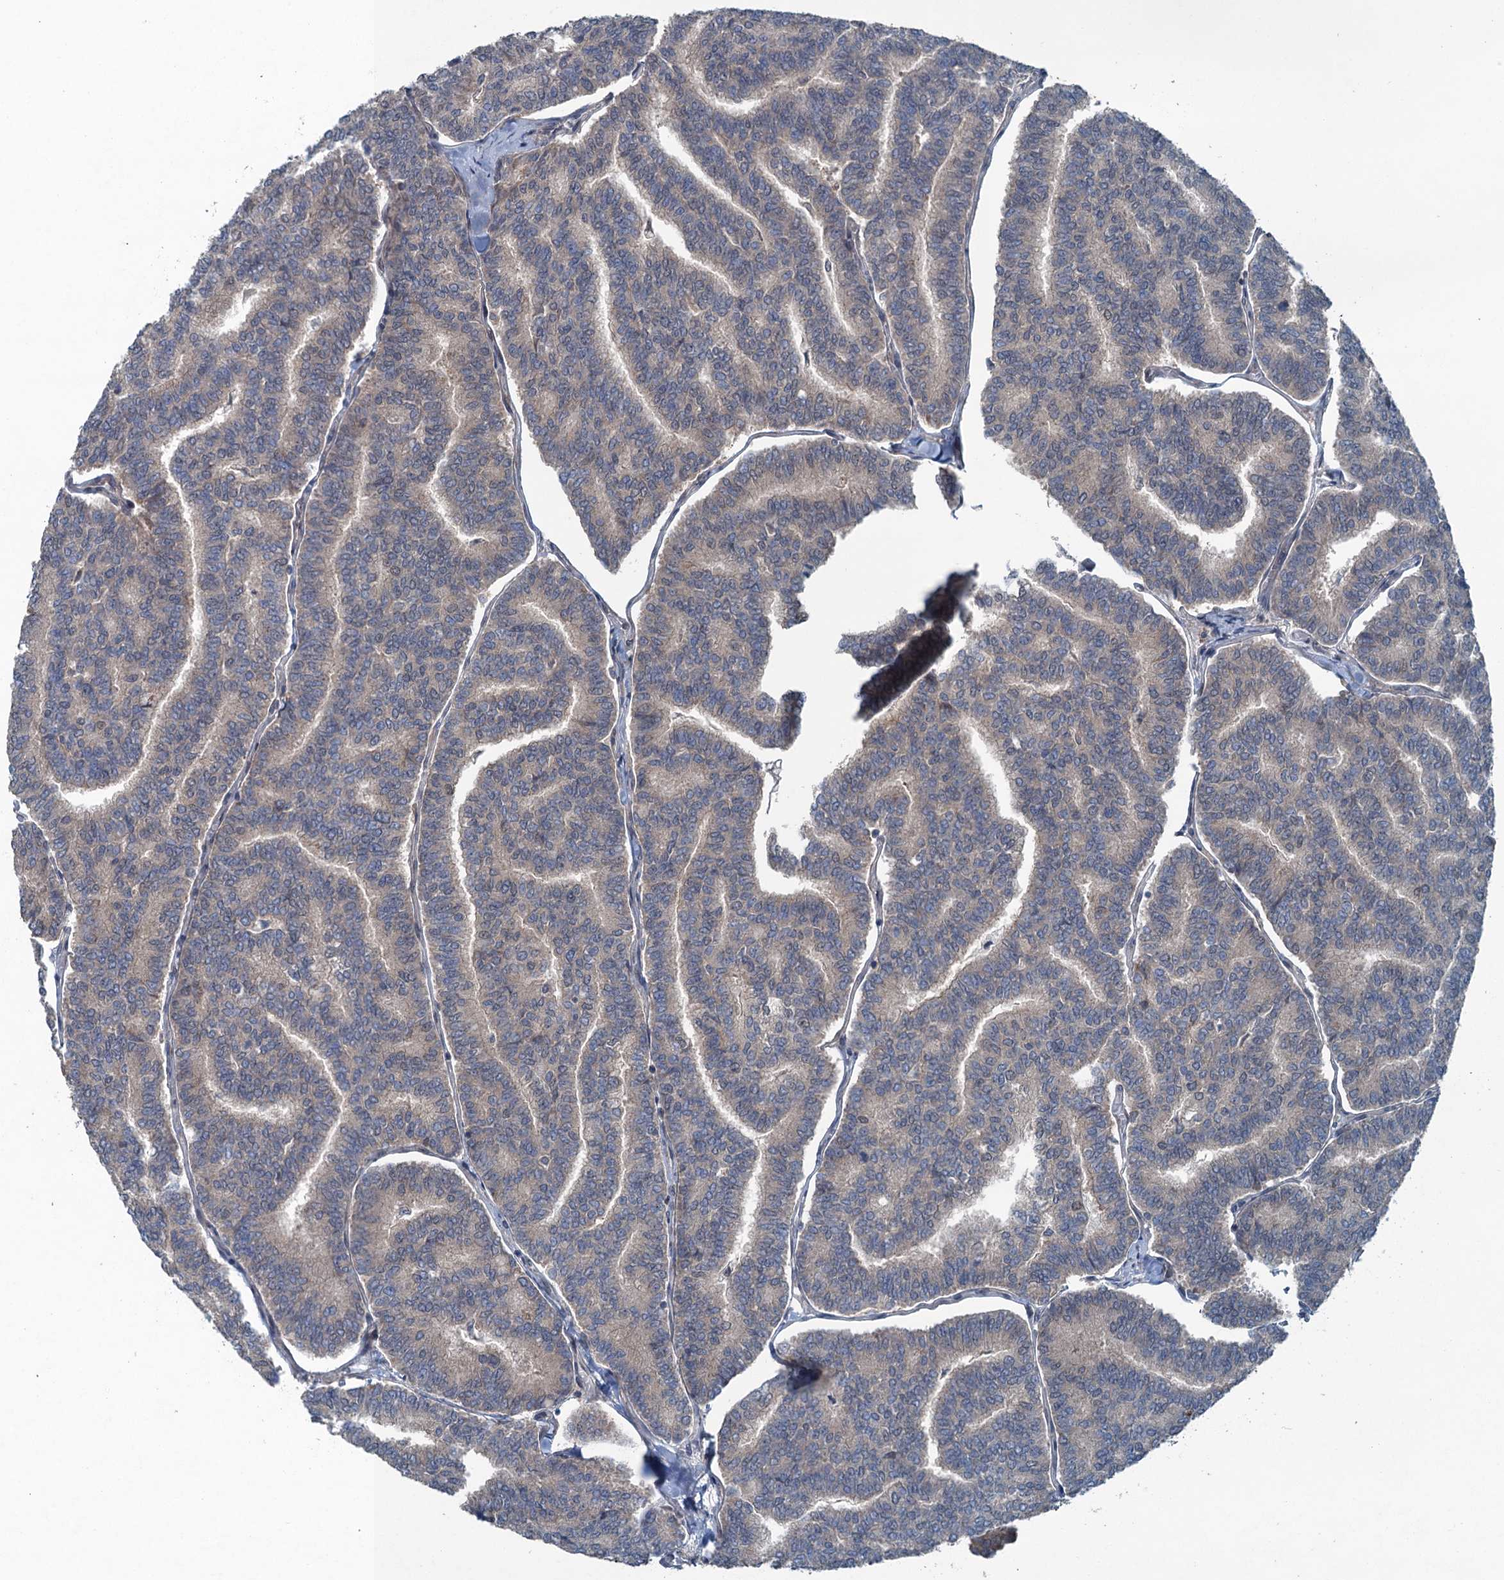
{"staining": {"intensity": "negative", "quantity": "none", "location": "none"}, "tissue": "thyroid cancer", "cell_type": "Tumor cells", "image_type": "cancer", "snomed": [{"axis": "morphology", "description": "Papillary adenocarcinoma, NOS"}, {"axis": "topography", "description": "Thyroid gland"}], "caption": "Thyroid papillary adenocarcinoma stained for a protein using immunohistochemistry (IHC) displays no staining tumor cells.", "gene": "TRAPPC8", "patient": {"sex": "female", "age": 35}}